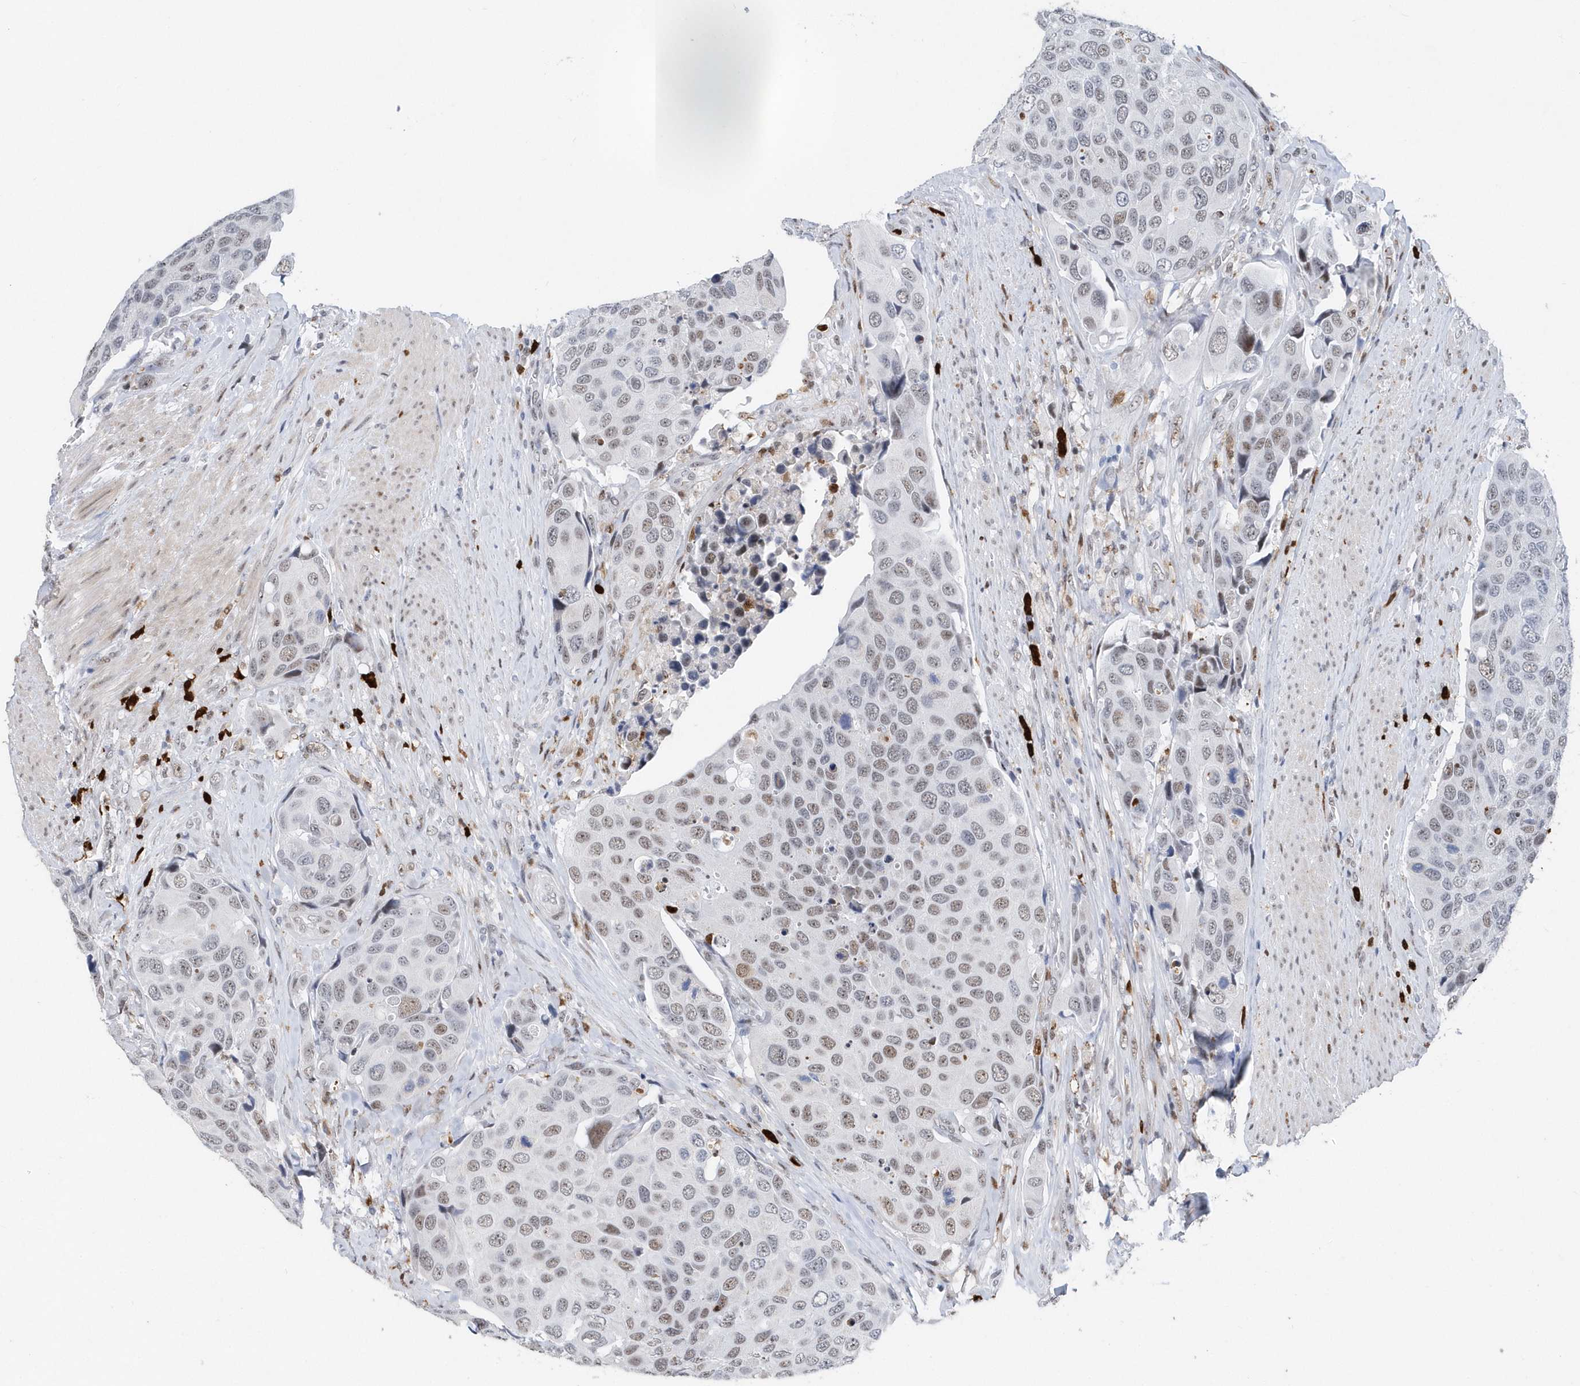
{"staining": {"intensity": "weak", "quantity": "25%-75%", "location": "nuclear"}, "tissue": "urothelial cancer", "cell_type": "Tumor cells", "image_type": "cancer", "snomed": [{"axis": "morphology", "description": "Urothelial carcinoma, High grade"}, {"axis": "topography", "description": "Urinary bladder"}], "caption": "This image displays immunohistochemistry (IHC) staining of urothelial cancer, with low weak nuclear staining in about 25%-75% of tumor cells.", "gene": "RPP30", "patient": {"sex": "male", "age": 74}}